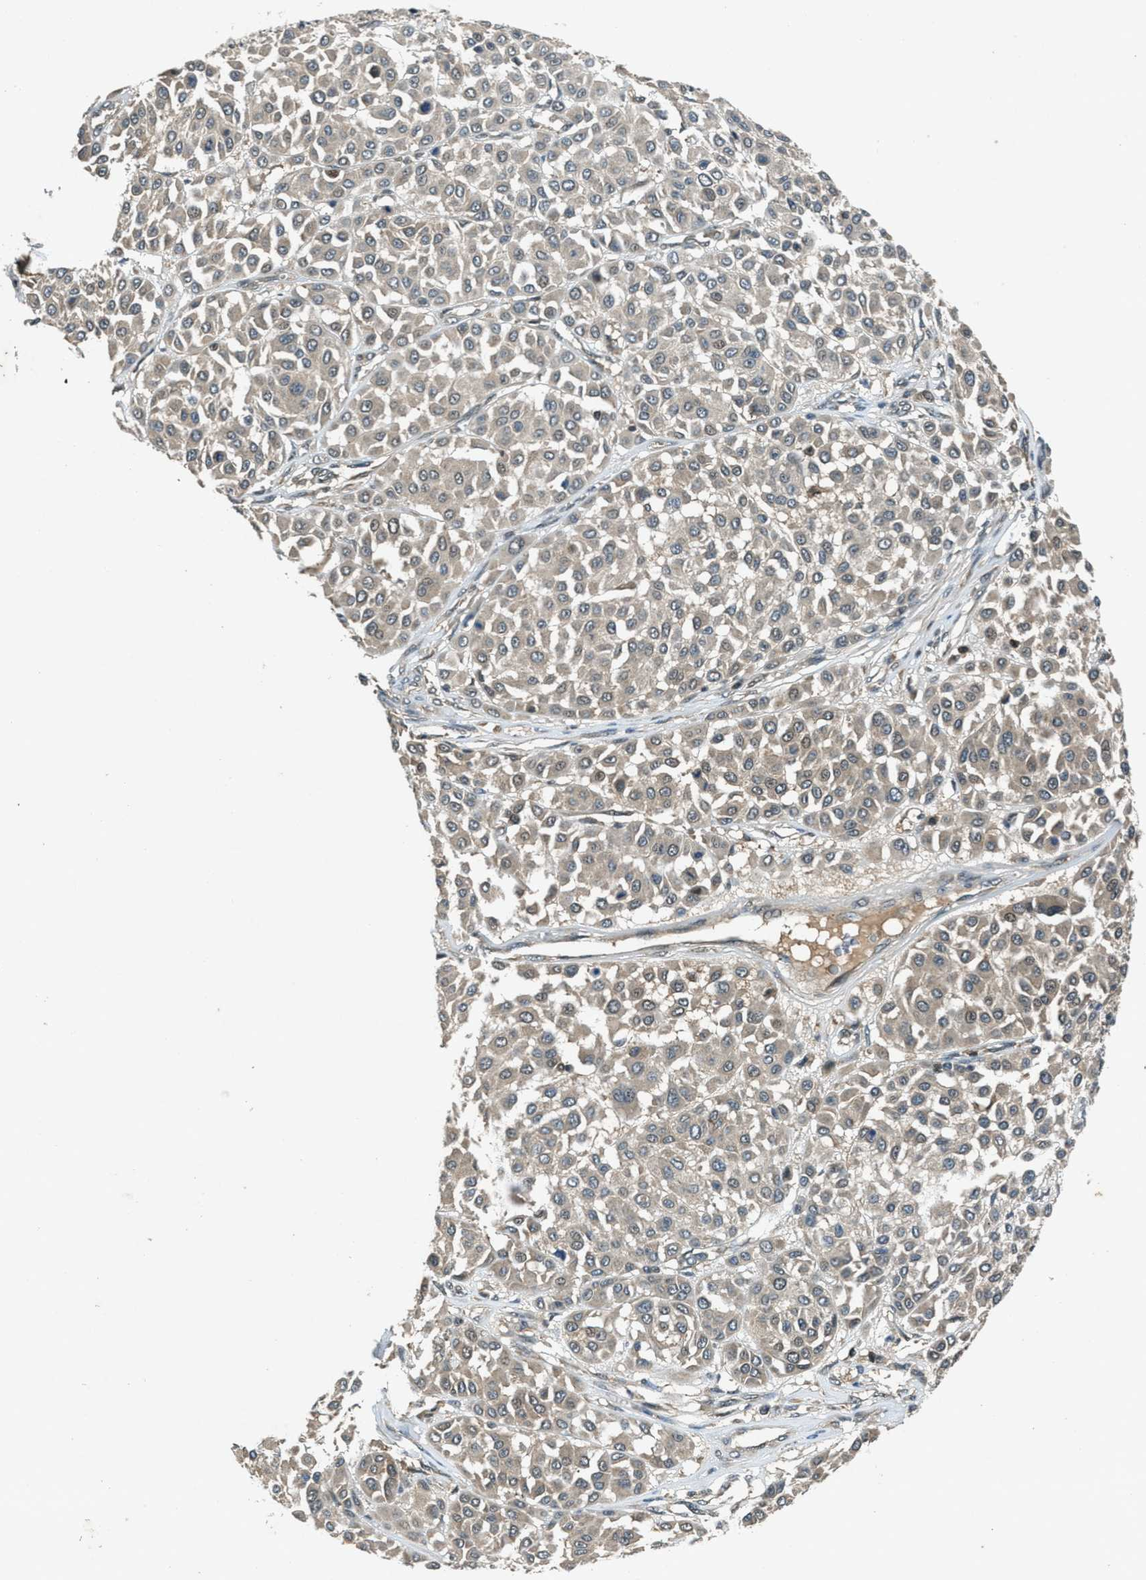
{"staining": {"intensity": "weak", "quantity": "<25%", "location": "cytoplasmic/membranous"}, "tissue": "melanoma", "cell_type": "Tumor cells", "image_type": "cancer", "snomed": [{"axis": "morphology", "description": "Malignant melanoma, Metastatic site"}, {"axis": "topography", "description": "Soft tissue"}], "caption": "Melanoma was stained to show a protein in brown. There is no significant positivity in tumor cells.", "gene": "DUSP6", "patient": {"sex": "male", "age": 41}}